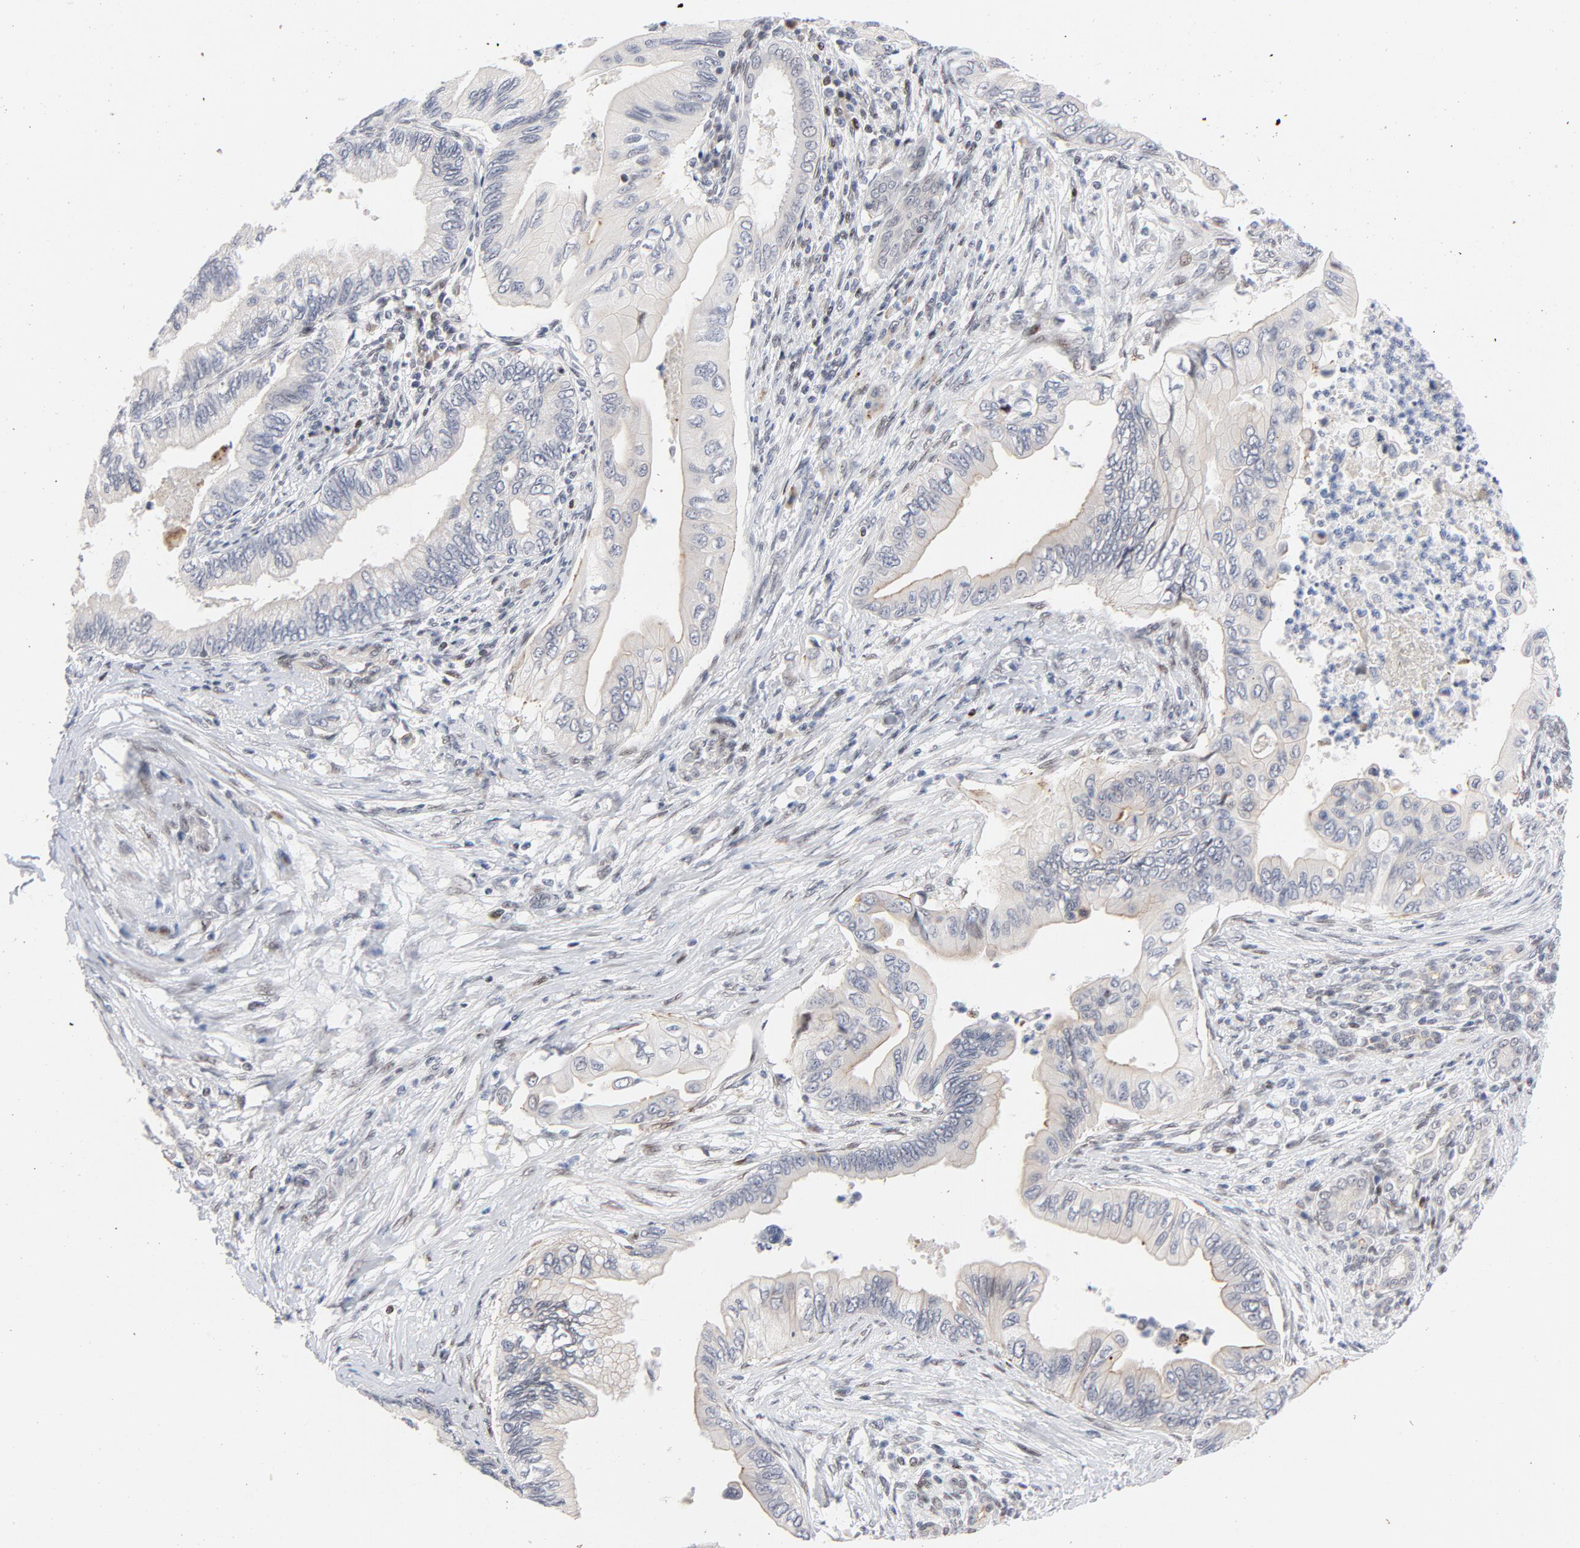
{"staining": {"intensity": "weak", "quantity": "<25%", "location": "cytoplasmic/membranous"}, "tissue": "pancreatic cancer", "cell_type": "Tumor cells", "image_type": "cancer", "snomed": [{"axis": "morphology", "description": "Adenocarcinoma, NOS"}, {"axis": "topography", "description": "Pancreas"}], "caption": "Human adenocarcinoma (pancreatic) stained for a protein using IHC demonstrates no expression in tumor cells.", "gene": "NFIC", "patient": {"sex": "female", "age": 66}}